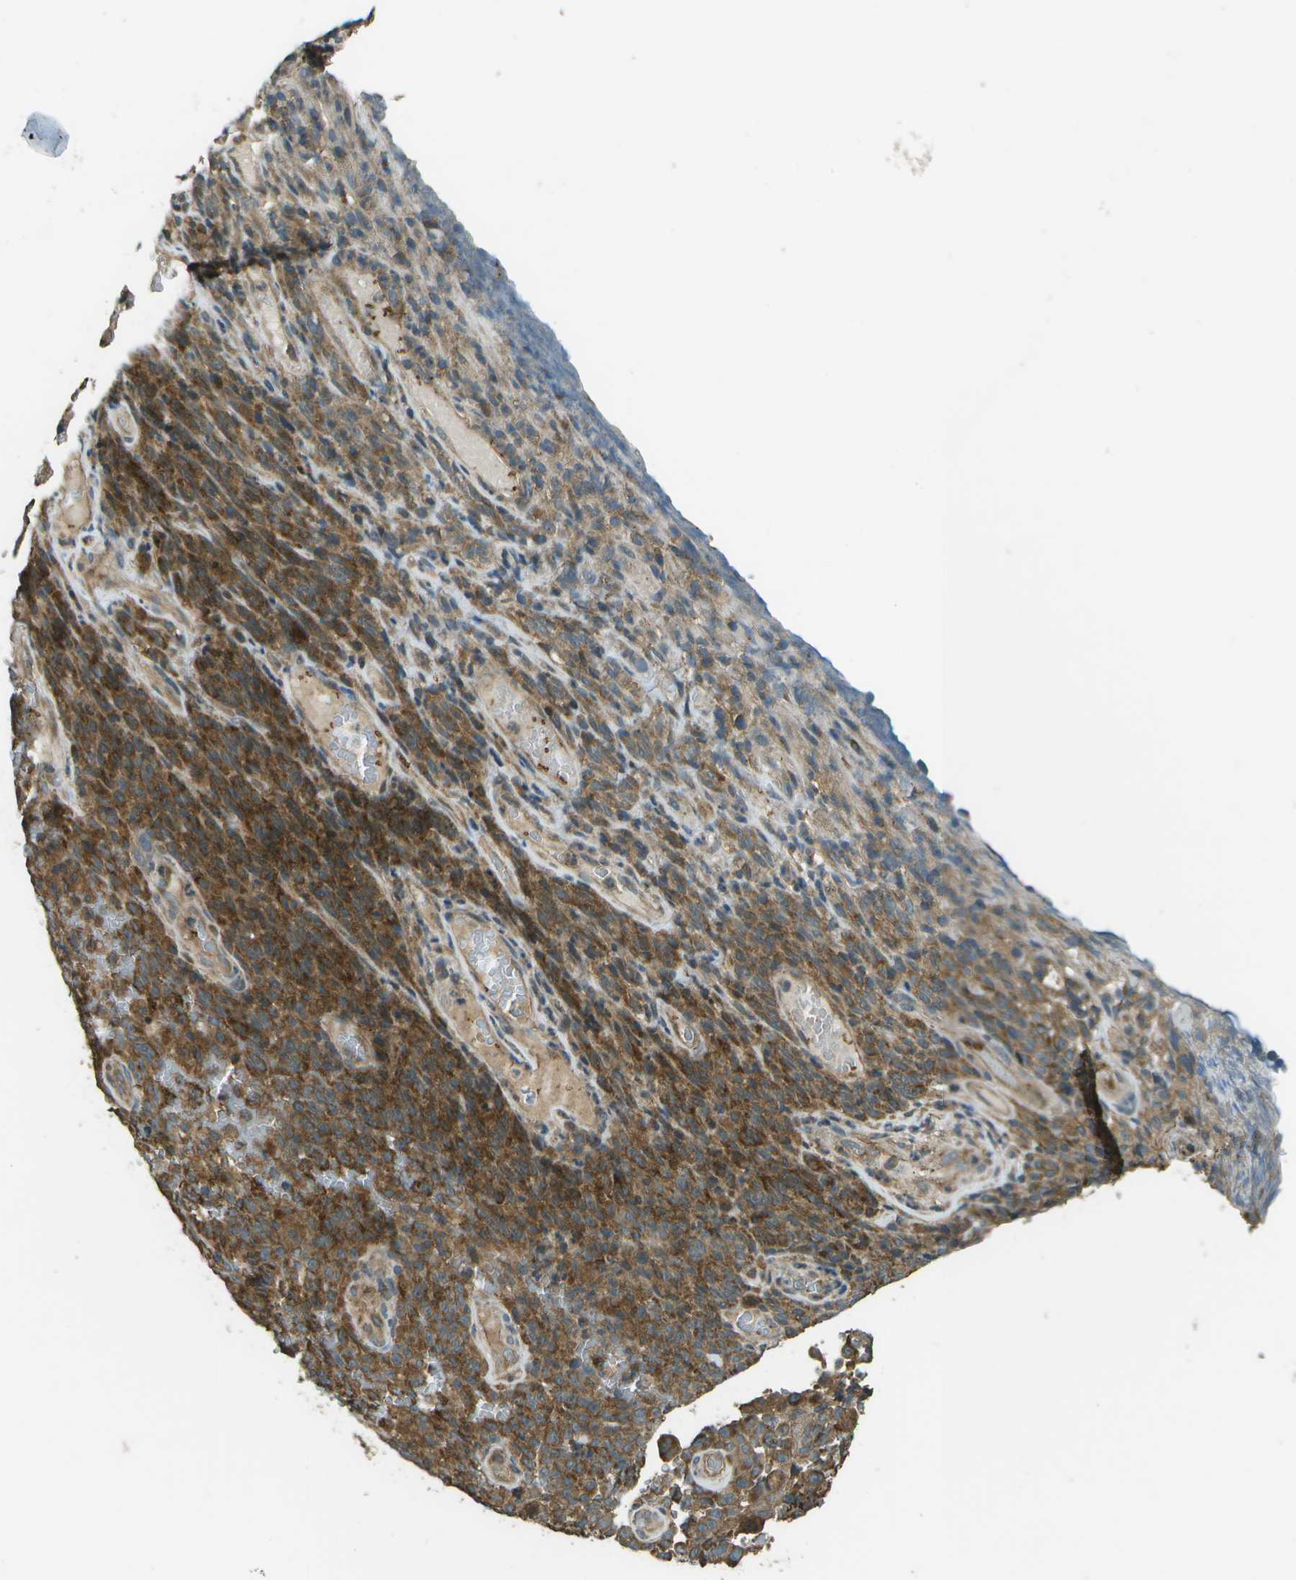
{"staining": {"intensity": "moderate", "quantity": ">75%", "location": "cytoplasmic/membranous"}, "tissue": "melanoma", "cell_type": "Tumor cells", "image_type": "cancer", "snomed": [{"axis": "morphology", "description": "Malignant melanoma, NOS"}, {"axis": "topography", "description": "Skin"}], "caption": "Brown immunohistochemical staining in melanoma displays moderate cytoplasmic/membranous expression in approximately >75% of tumor cells.", "gene": "PLPBP", "patient": {"sex": "female", "age": 82}}